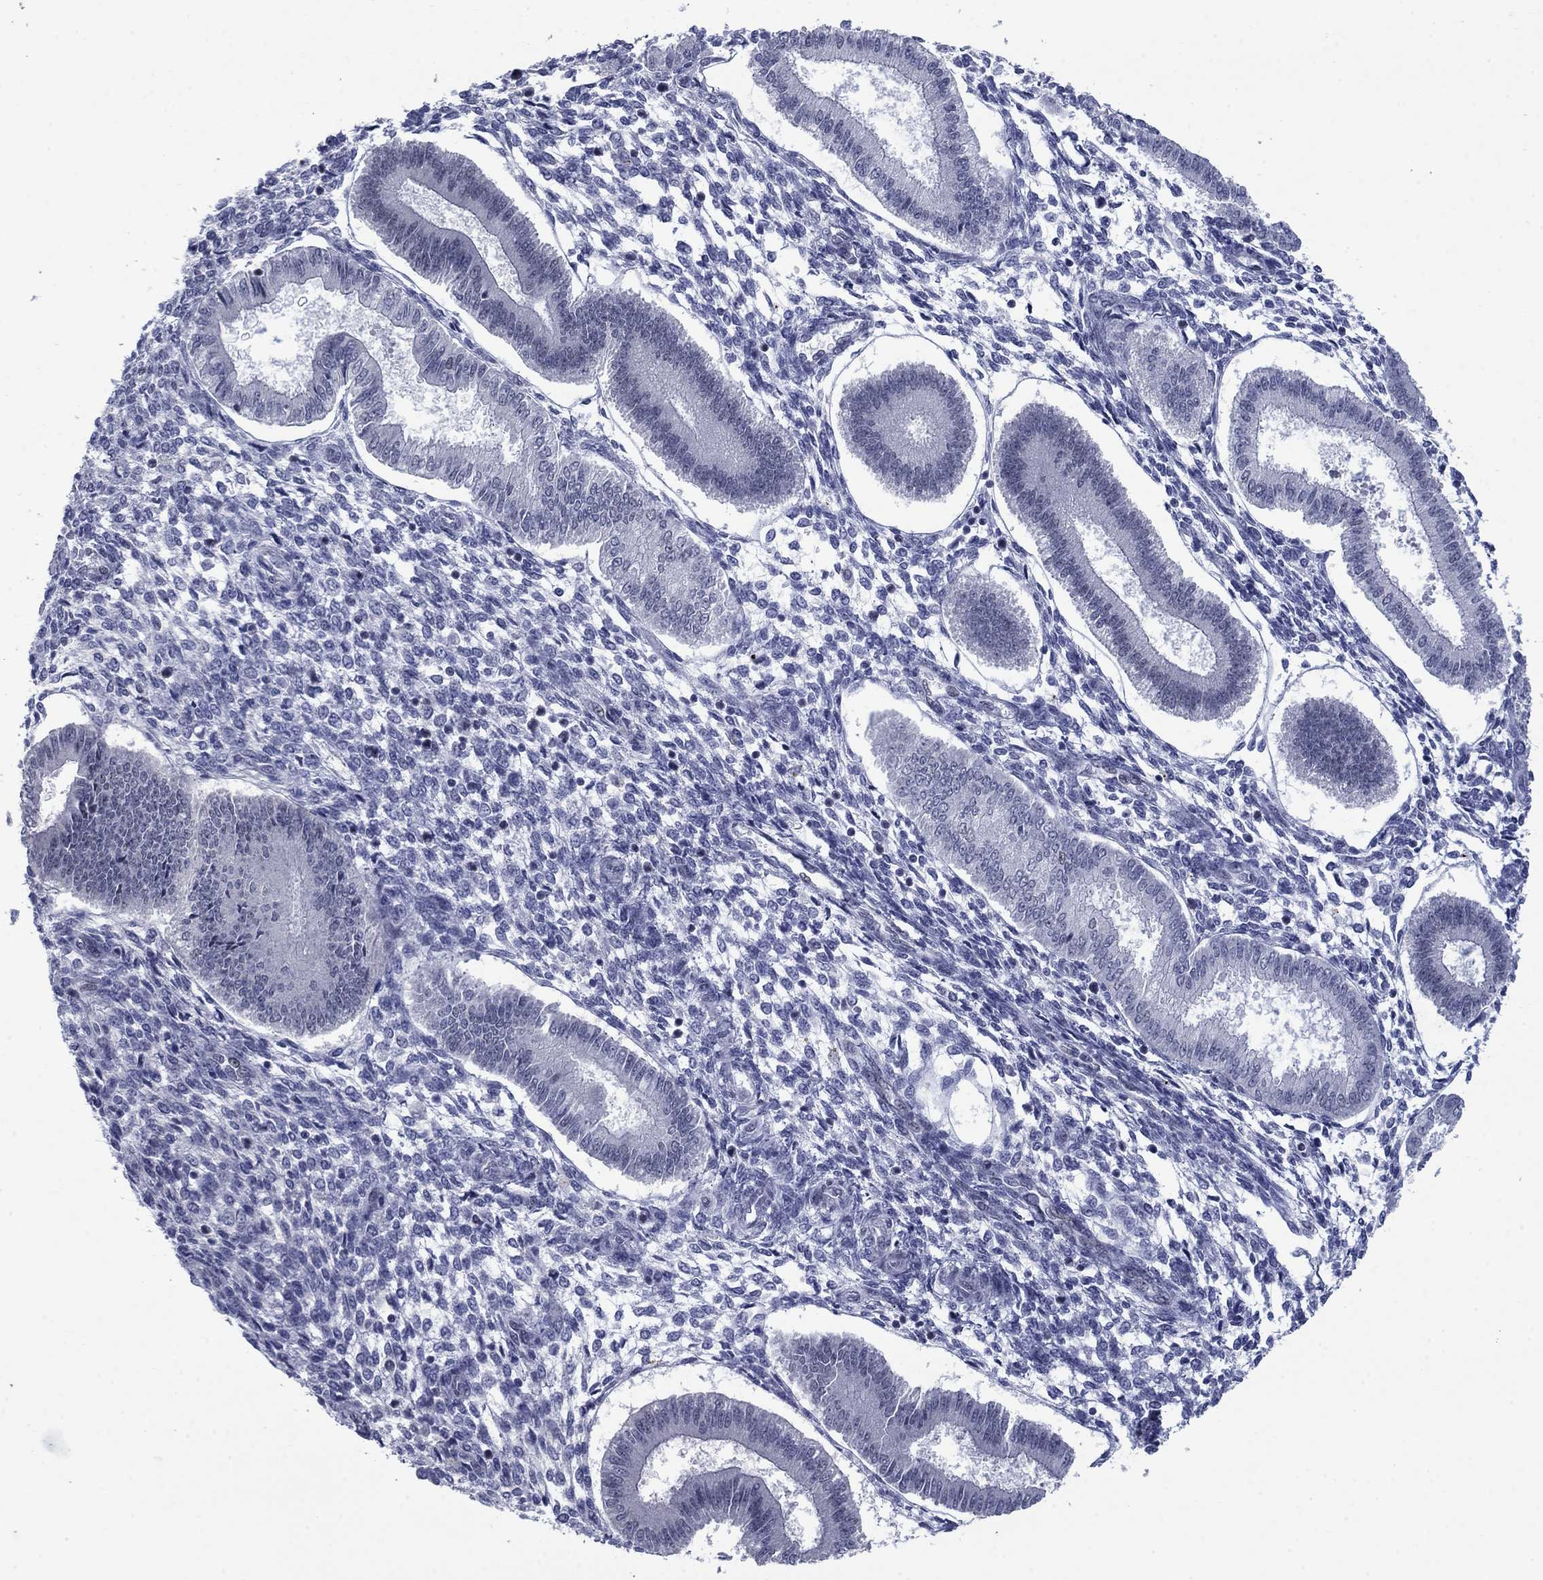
{"staining": {"intensity": "negative", "quantity": "none", "location": "none"}, "tissue": "endometrium", "cell_type": "Cells in endometrial stroma", "image_type": "normal", "snomed": [{"axis": "morphology", "description": "Normal tissue, NOS"}, {"axis": "topography", "description": "Endometrium"}], "caption": "The micrograph reveals no significant staining in cells in endometrial stroma of endometrium.", "gene": "NPAS3", "patient": {"sex": "female", "age": 43}}